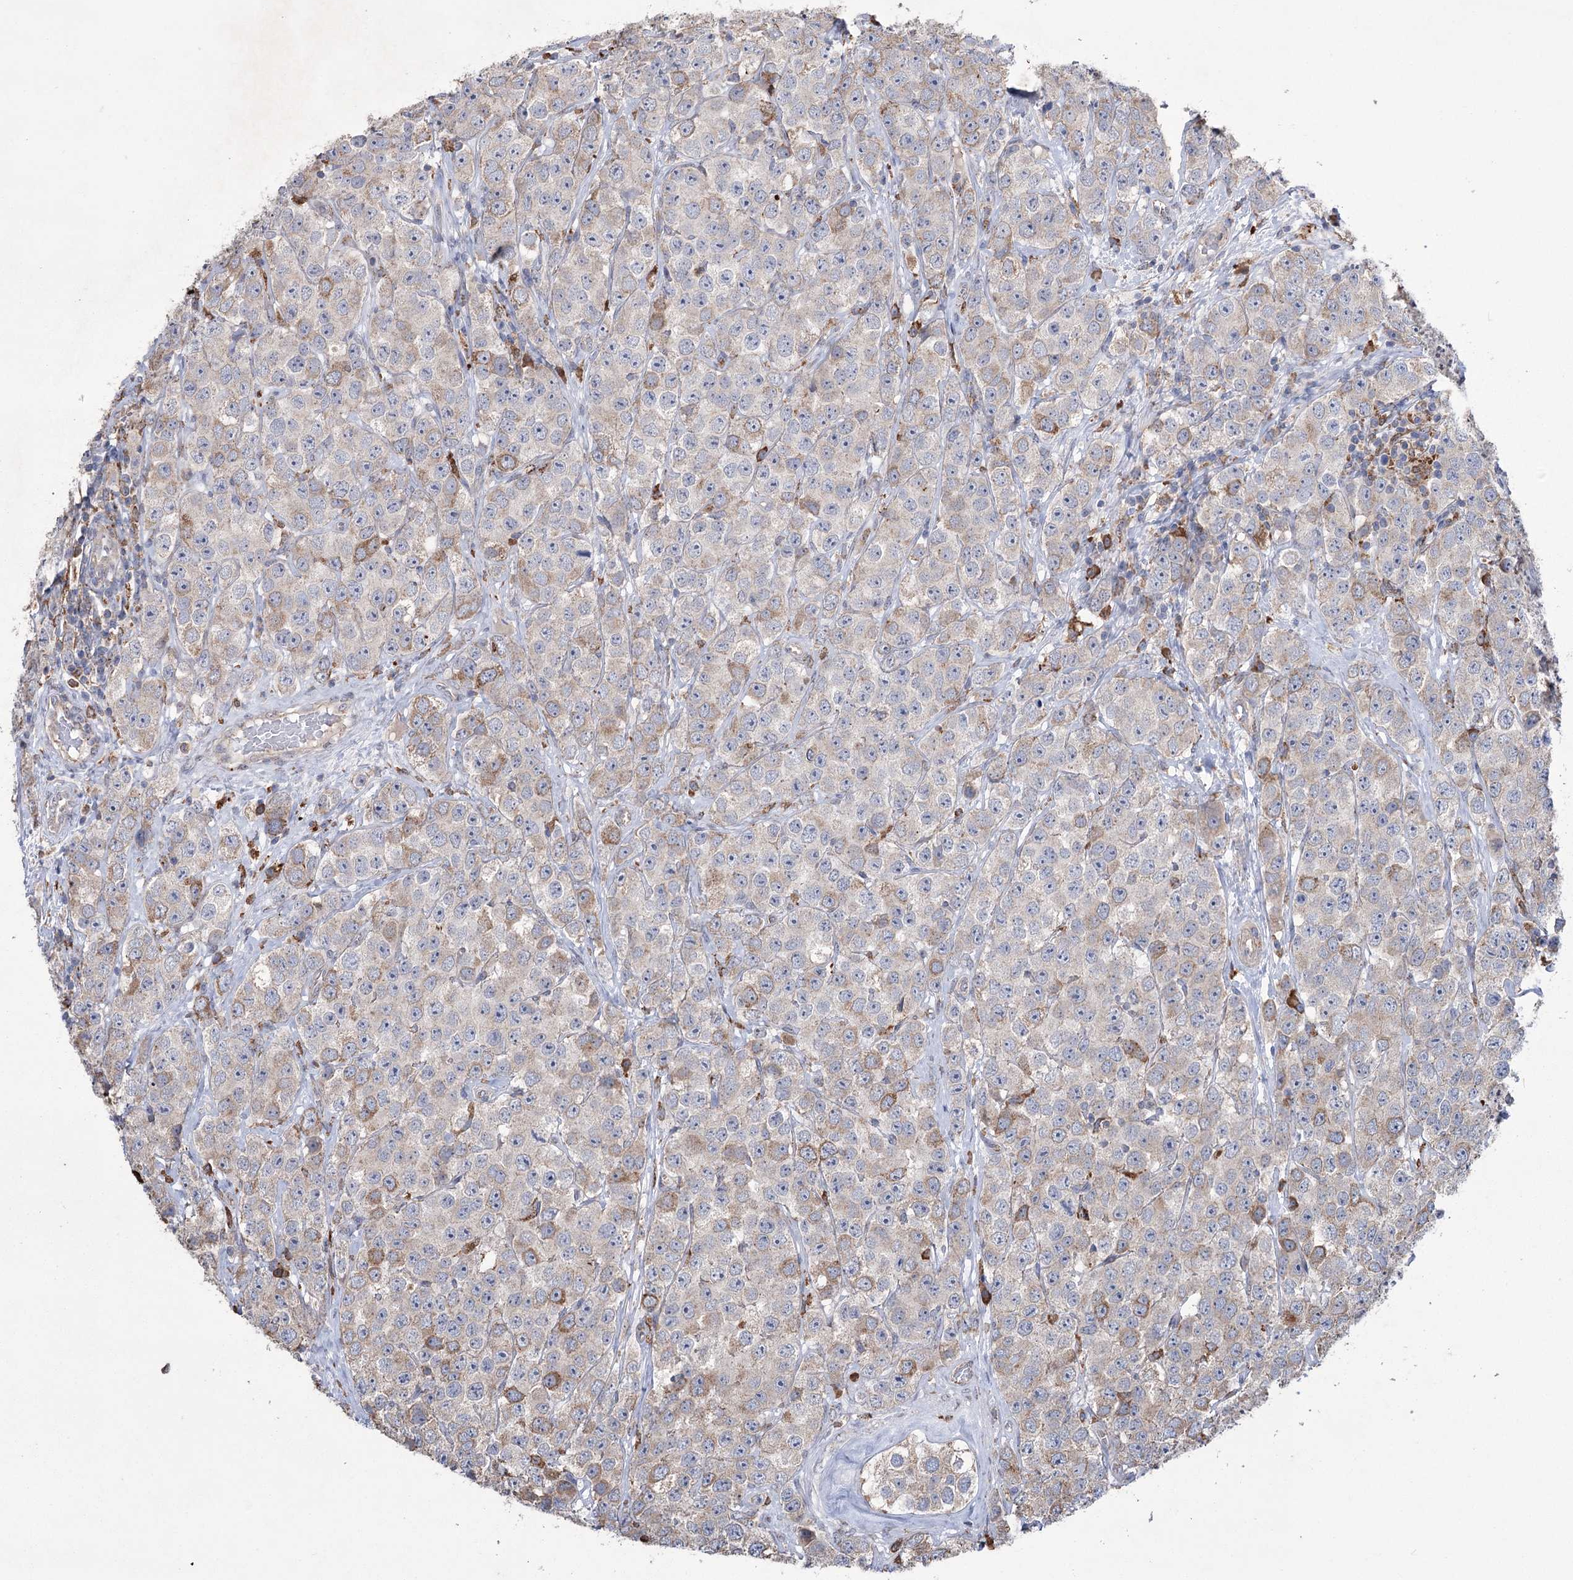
{"staining": {"intensity": "moderate", "quantity": "<25%", "location": "cytoplasmic/membranous"}, "tissue": "testis cancer", "cell_type": "Tumor cells", "image_type": "cancer", "snomed": [{"axis": "morphology", "description": "Seminoma, NOS"}, {"axis": "topography", "description": "Testis"}], "caption": "The histopathology image displays a brown stain indicating the presence of a protein in the cytoplasmic/membranous of tumor cells in testis cancer (seminoma).", "gene": "TRIM71", "patient": {"sex": "male", "age": 28}}